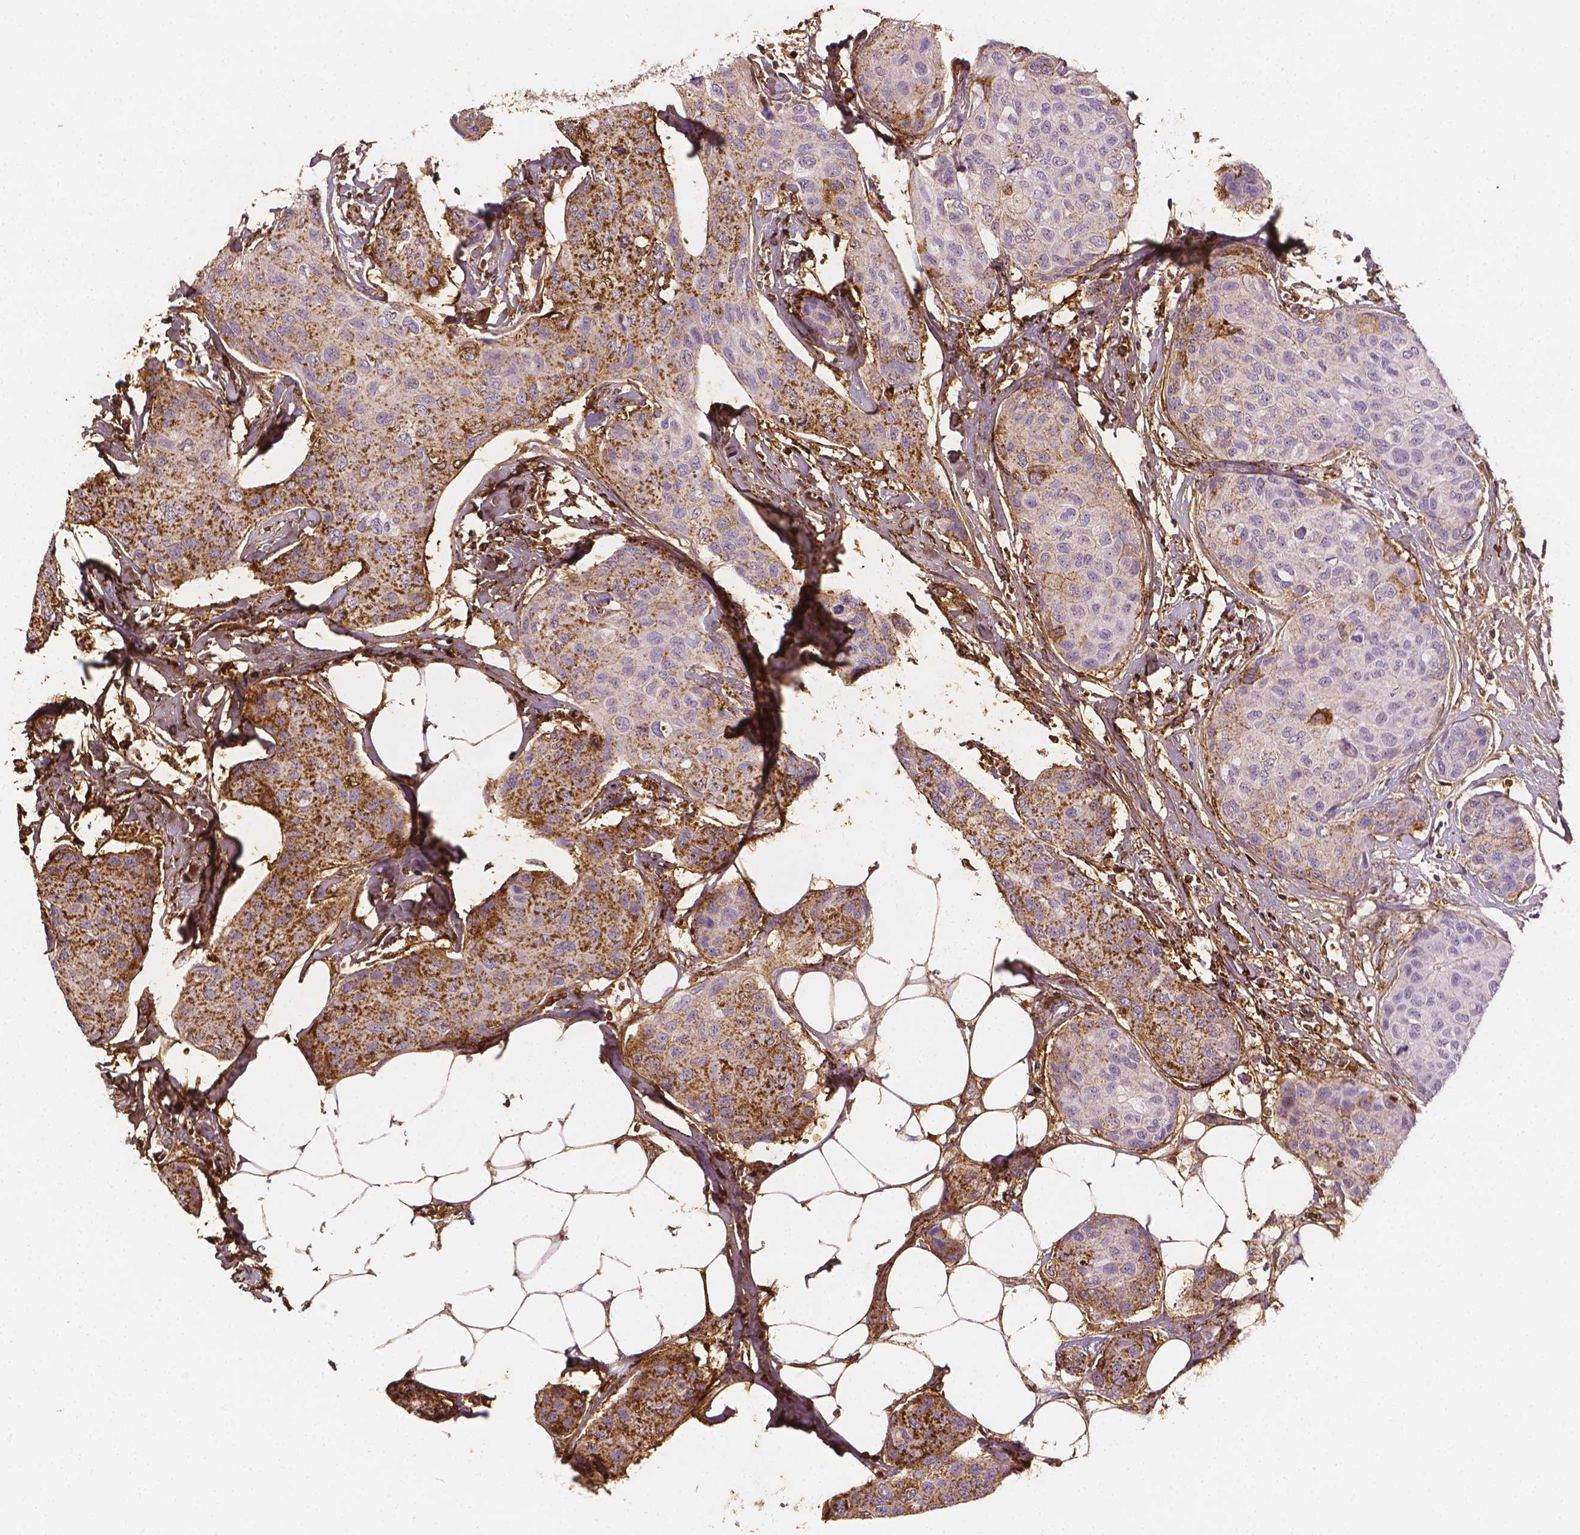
{"staining": {"intensity": "moderate", "quantity": "<25%", "location": "cytoplasmic/membranous"}, "tissue": "breast cancer", "cell_type": "Tumor cells", "image_type": "cancer", "snomed": [{"axis": "morphology", "description": "Duct carcinoma"}, {"axis": "topography", "description": "Breast"}], "caption": "A low amount of moderate cytoplasmic/membranous expression is appreciated in about <25% of tumor cells in breast cancer (intraductal carcinoma) tissue.", "gene": "DCN", "patient": {"sex": "female", "age": 80}}